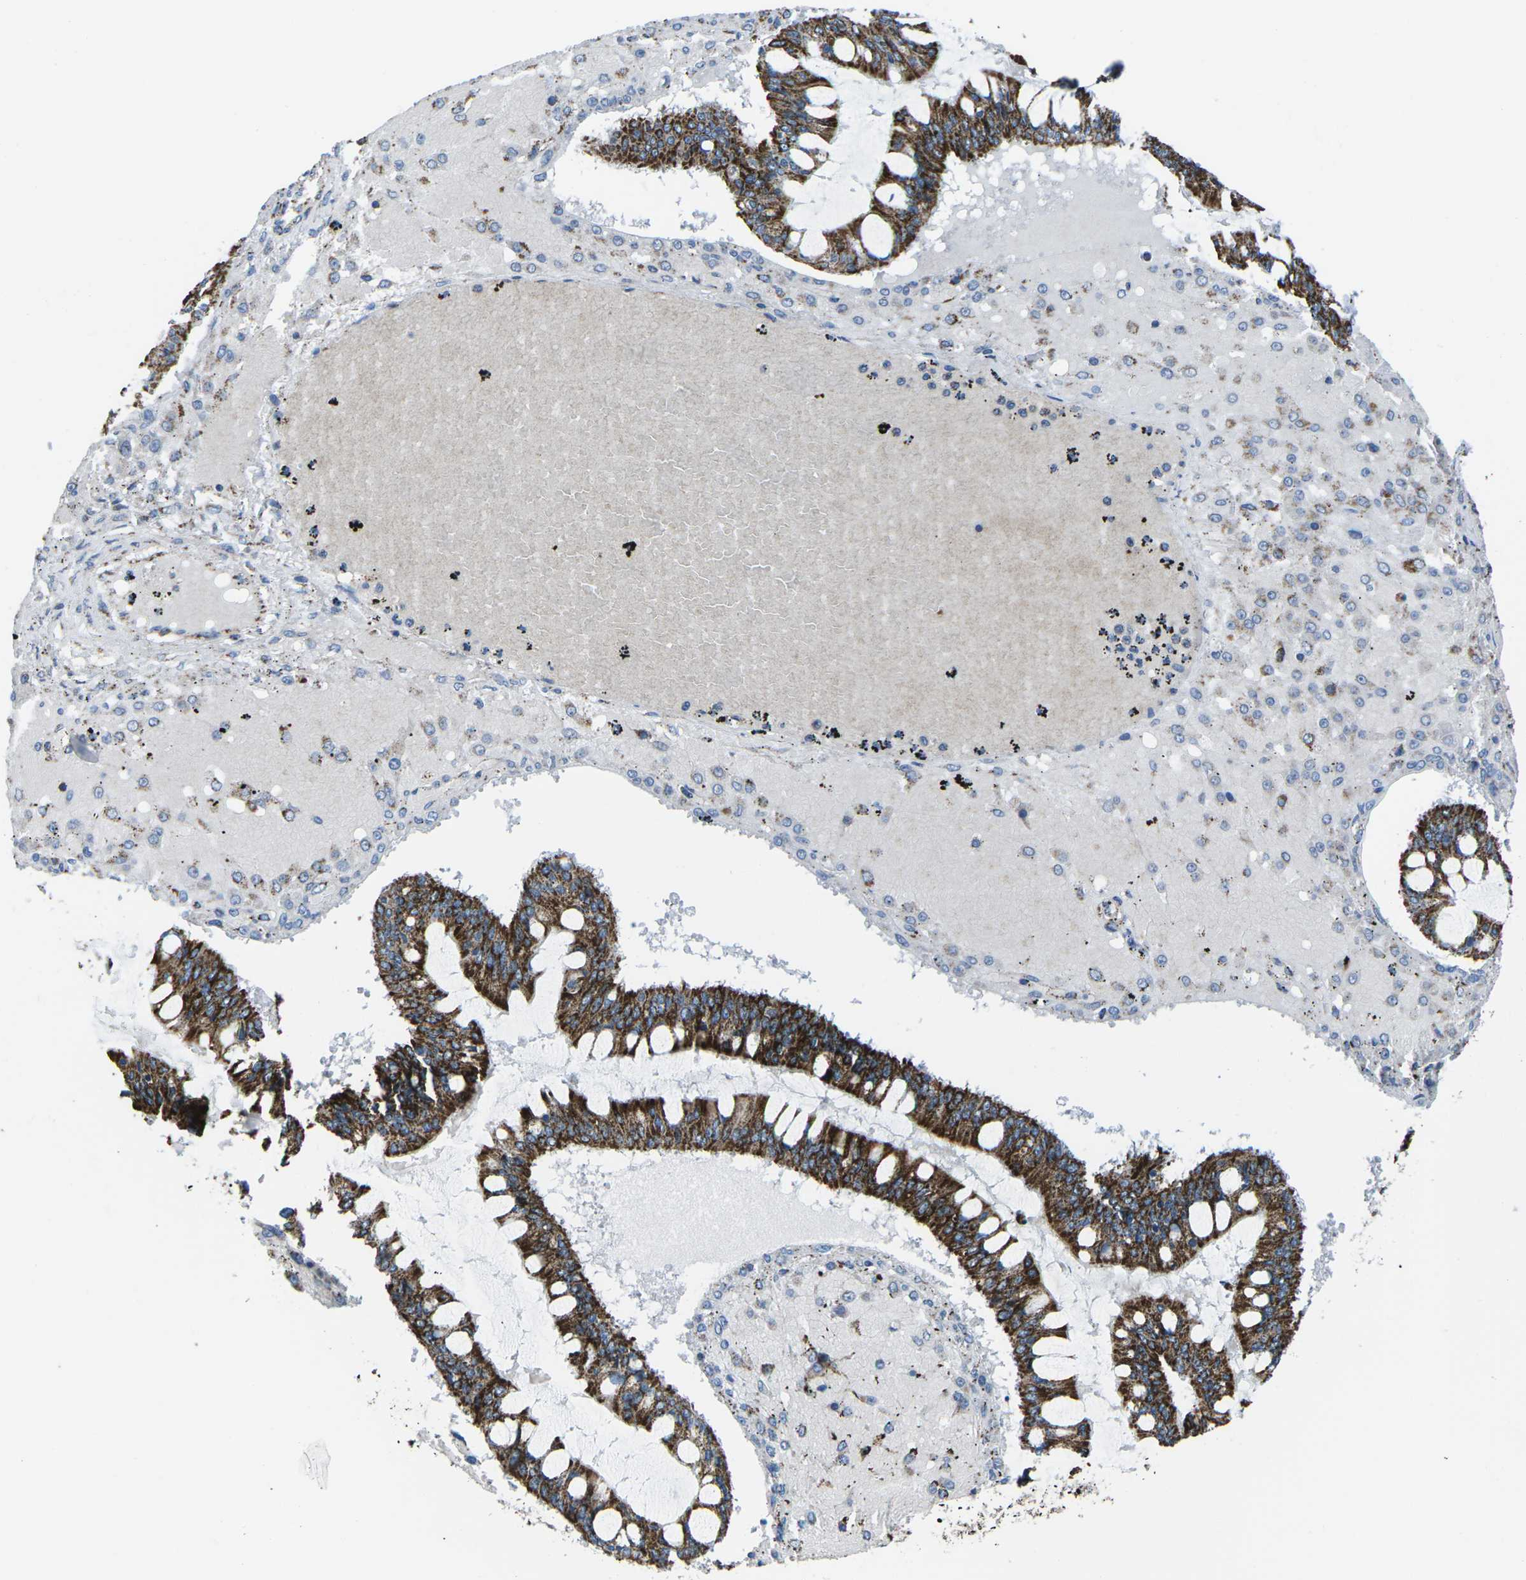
{"staining": {"intensity": "strong", "quantity": ">75%", "location": "cytoplasmic/membranous"}, "tissue": "ovarian cancer", "cell_type": "Tumor cells", "image_type": "cancer", "snomed": [{"axis": "morphology", "description": "Cystadenocarcinoma, mucinous, NOS"}, {"axis": "topography", "description": "Ovary"}], "caption": "The micrograph reveals a brown stain indicating the presence of a protein in the cytoplasmic/membranous of tumor cells in mucinous cystadenocarcinoma (ovarian).", "gene": "MT-CO2", "patient": {"sex": "female", "age": 73}}